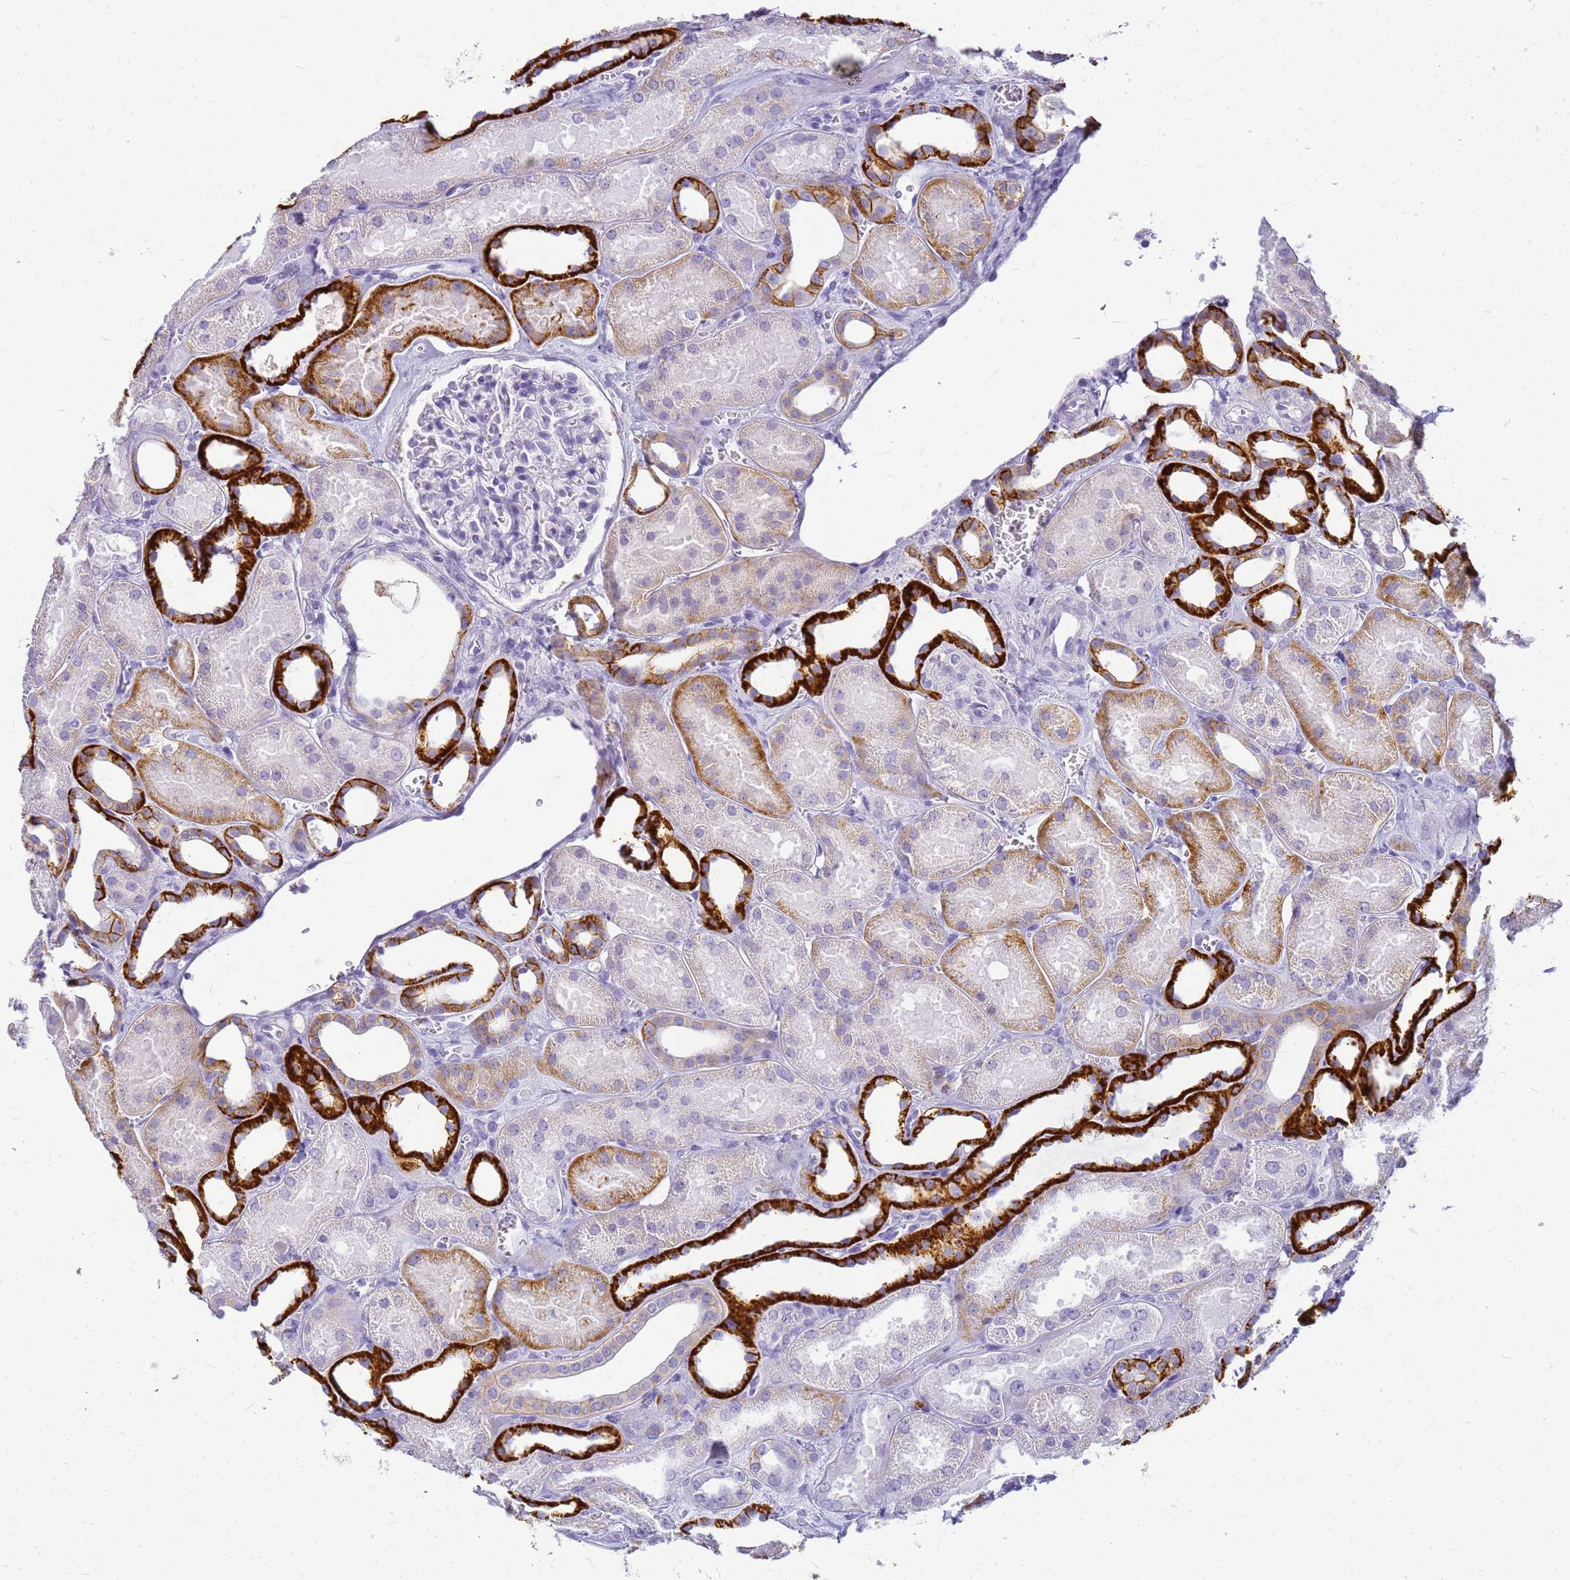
{"staining": {"intensity": "negative", "quantity": "none", "location": "none"}, "tissue": "kidney", "cell_type": "Cells in glomeruli", "image_type": "normal", "snomed": [{"axis": "morphology", "description": "Normal tissue, NOS"}, {"axis": "morphology", "description": "Adenocarcinoma, NOS"}, {"axis": "topography", "description": "Kidney"}], "caption": "A high-resolution micrograph shows IHC staining of benign kidney, which demonstrates no significant staining in cells in glomeruli. (Brightfield microscopy of DAB immunohistochemistry at high magnification).", "gene": "CFAP100", "patient": {"sex": "female", "age": 68}}